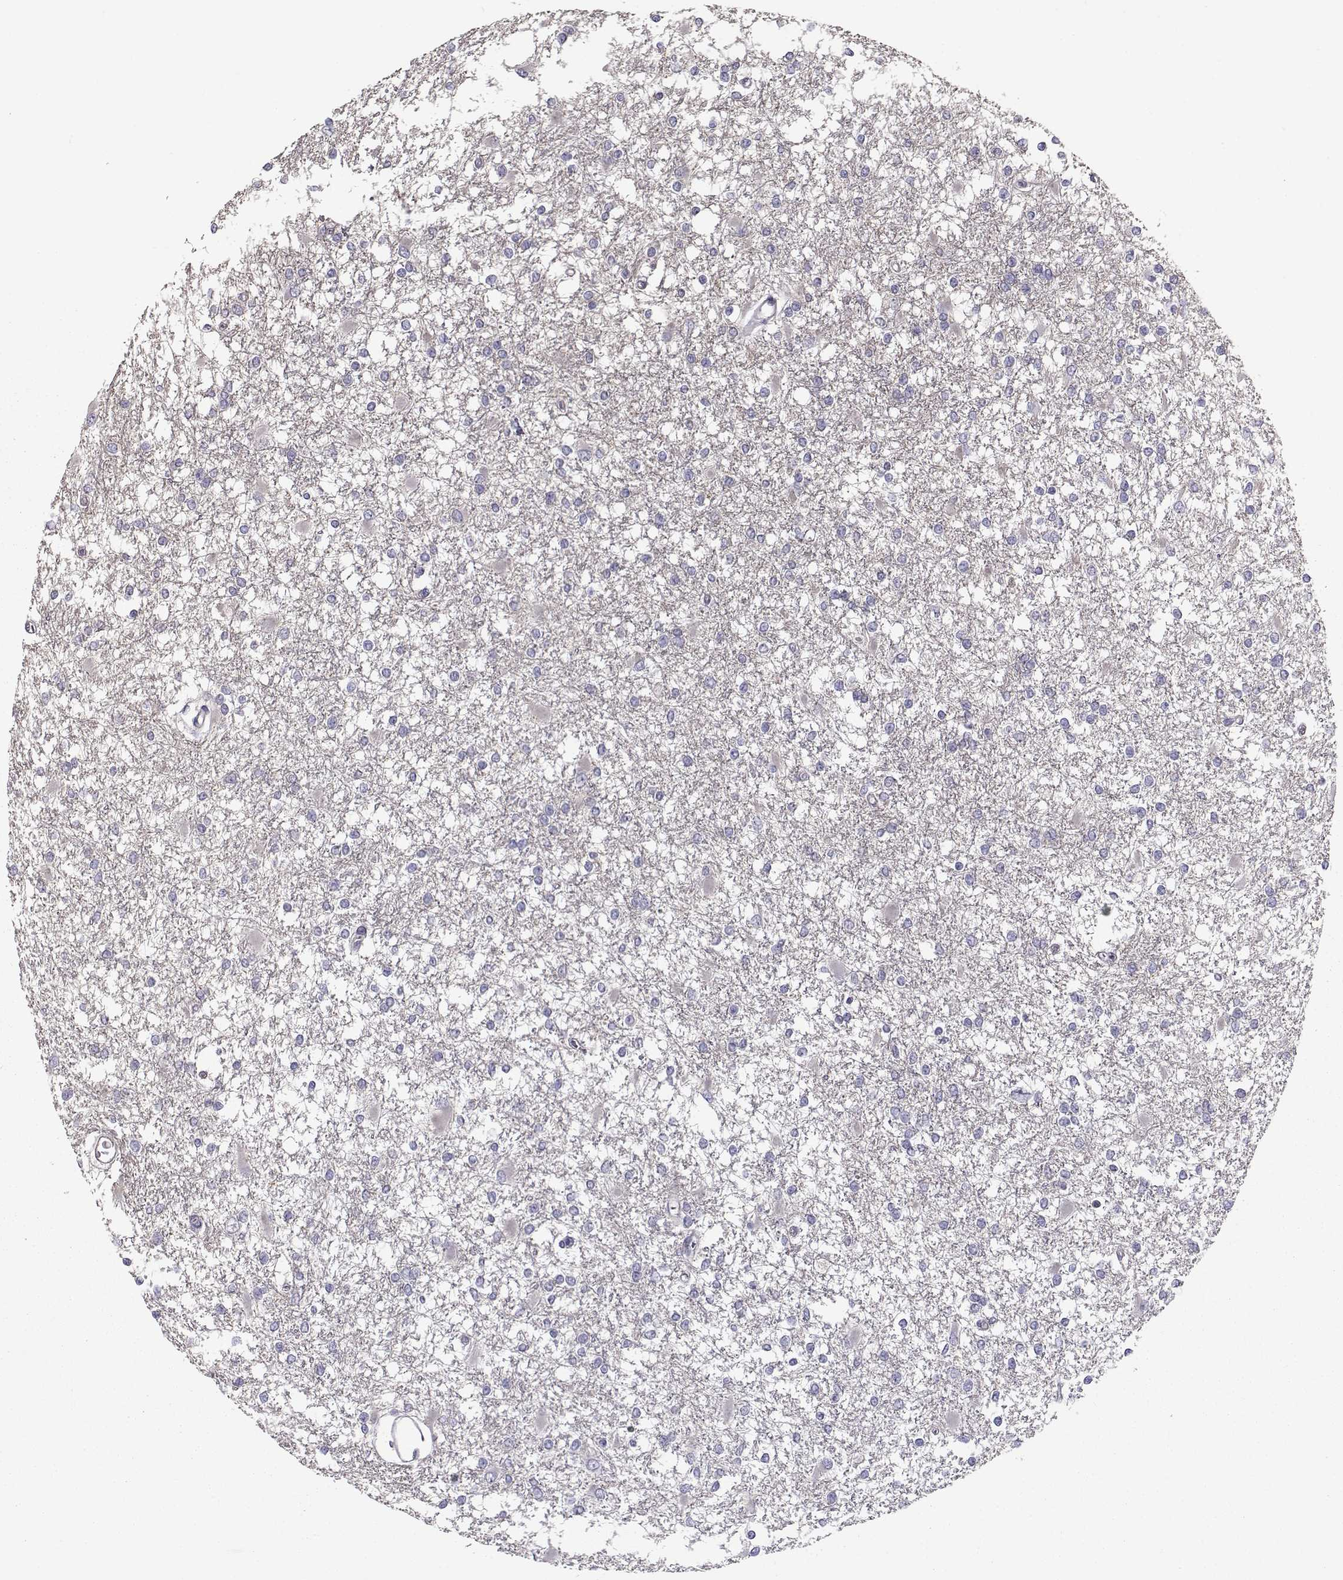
{"staining": {"intensity": "negative", "quantity": "none", "location": "none"}, "tissue": "glioma", "cell_type": "Tumor cells", "image_type": "cancer", "snomed": [{"axis": "morphology", "description": "Glioma, malignant, High grade"}, {"axis": "topography", "description": "Cerebral cortex"}], "caption": "Immunohistochemical staining of human malignant glioma (high-grade) demonstrates no significant staining in tumor cells.", "gene": "NCAM2", "patient": {"sex": "male", "age": 79}}